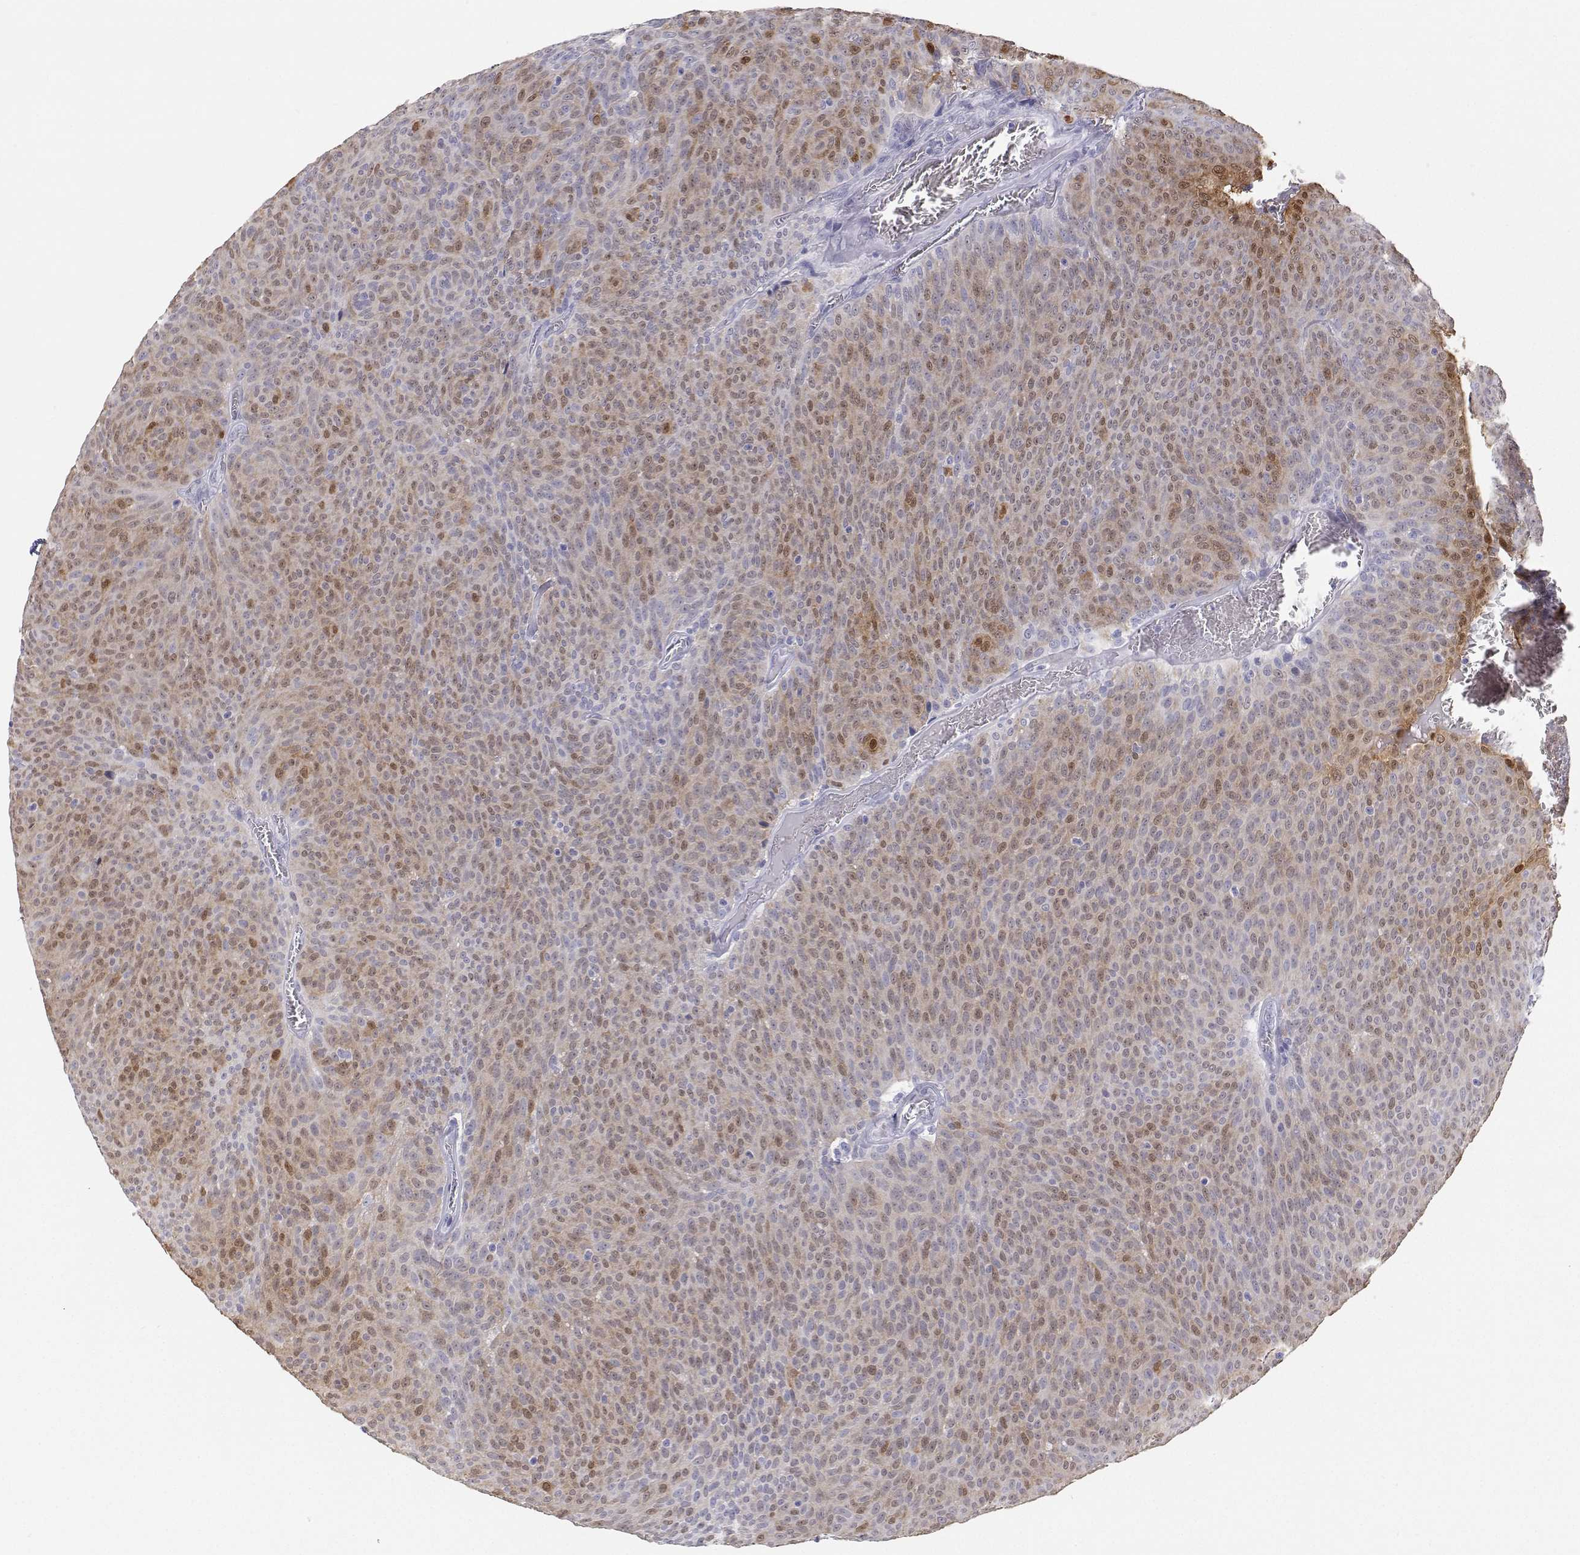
{"staining": {"intensity": "moderate", "quantity": "25%-75%", "location": "cytoplasmic/membranous,nuclear"}, "tissue": "urothelial cancer", "cell_type": "Tumor cells", "image_type": "cancer", "snomed": [{"axis": "morphology", "description": "Urothelial carcinoma, Low grade"}, {"axis": "topography", "description": "Urinary bladder"}], "caption": "Immunohistochemical staining of urothelial cancer exhibits medium levels of moderate cytoplasmic/membranous and nuclear expression in about 25%-75% of tumor cells.", "gene": "BHMT", "patient": {"sex": "male", "age": 77}}